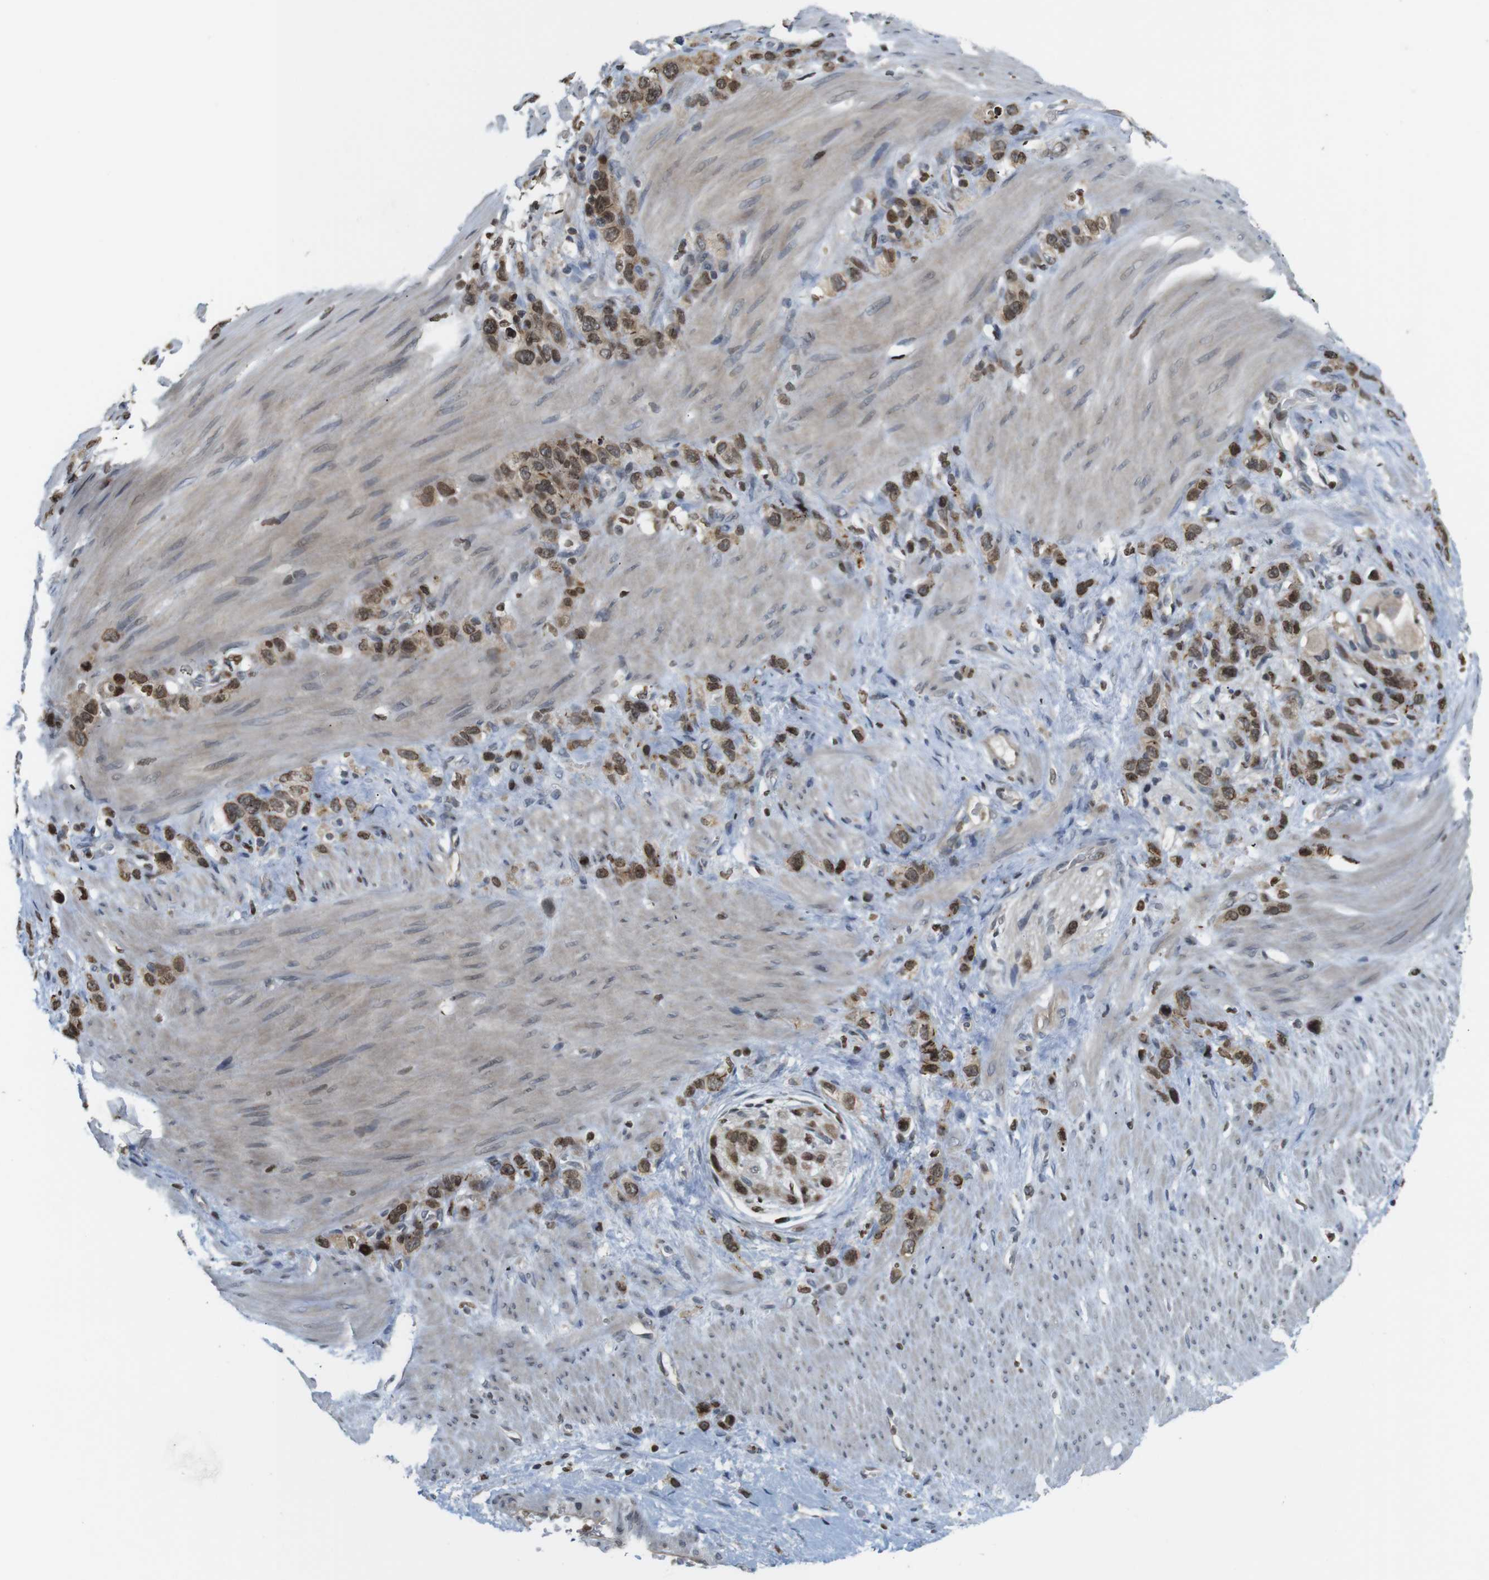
{"staining": {"intensity": "moderate", "quantity": ">75%", "location": "cytoplasmic/membranous,nuclear"}, "tissue": "stomach cancer", "cell_type": "Tumor cells", "image_type": "cancer", "snomed": [{"axis": "morphology", "description": "Adenocarcinoma, NOS"}, {"axis": "morphology", "description": "Adenocarcinoma, High grade"}, {"axis": "topography", "description": "Stomach, upper"}, {"axis": "topography", "description": "Stomach, lower"}], "caption": "Adenocarcinoma (high-grade) (stomach) stained with a brown dye displays moderate cytoplasmic/membranous and nuclear positive positivity in about >75% of tumor cells.", "gene": "MBD1", "patient": {"sex": "female", "age": 65}}